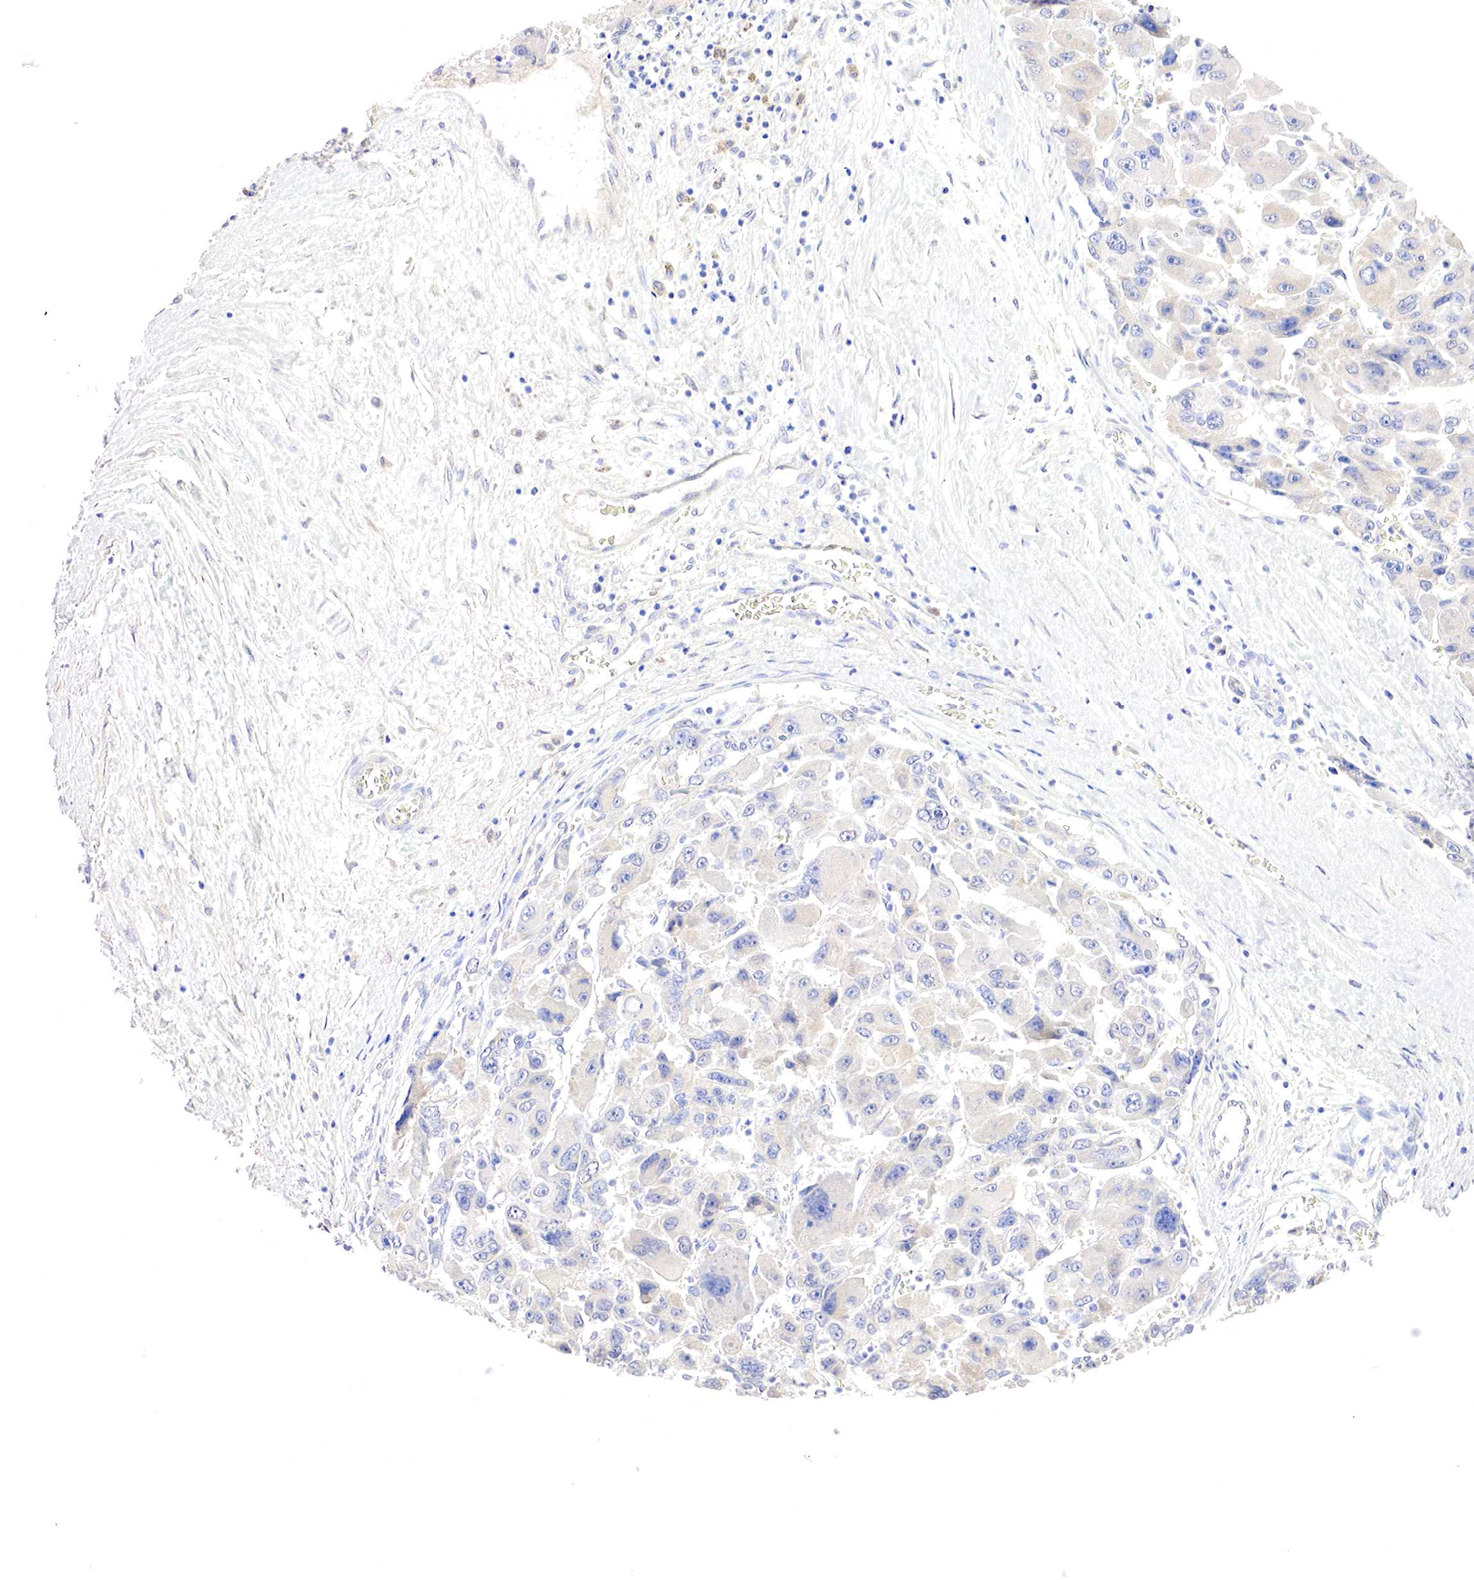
{"staining": {"intensity": "weak", "quantity": "<25%", "location": "cytoplasmic/membranous"}, "tissue": "liver cancer", "cell_type": "Tumor cells", "image_type": "cancer", "snomed": [{"axis": "morphology", "description": "Carcinoma, Hepatocellular, NOS"}, {"axis": "topography", "description": "Liver"}], "caption": "Tumor cells show no significant protein expression in liver hepatocellular carcinoma.", "gene": "GATA1", "patient": {"sex": "male", "age": 64}}